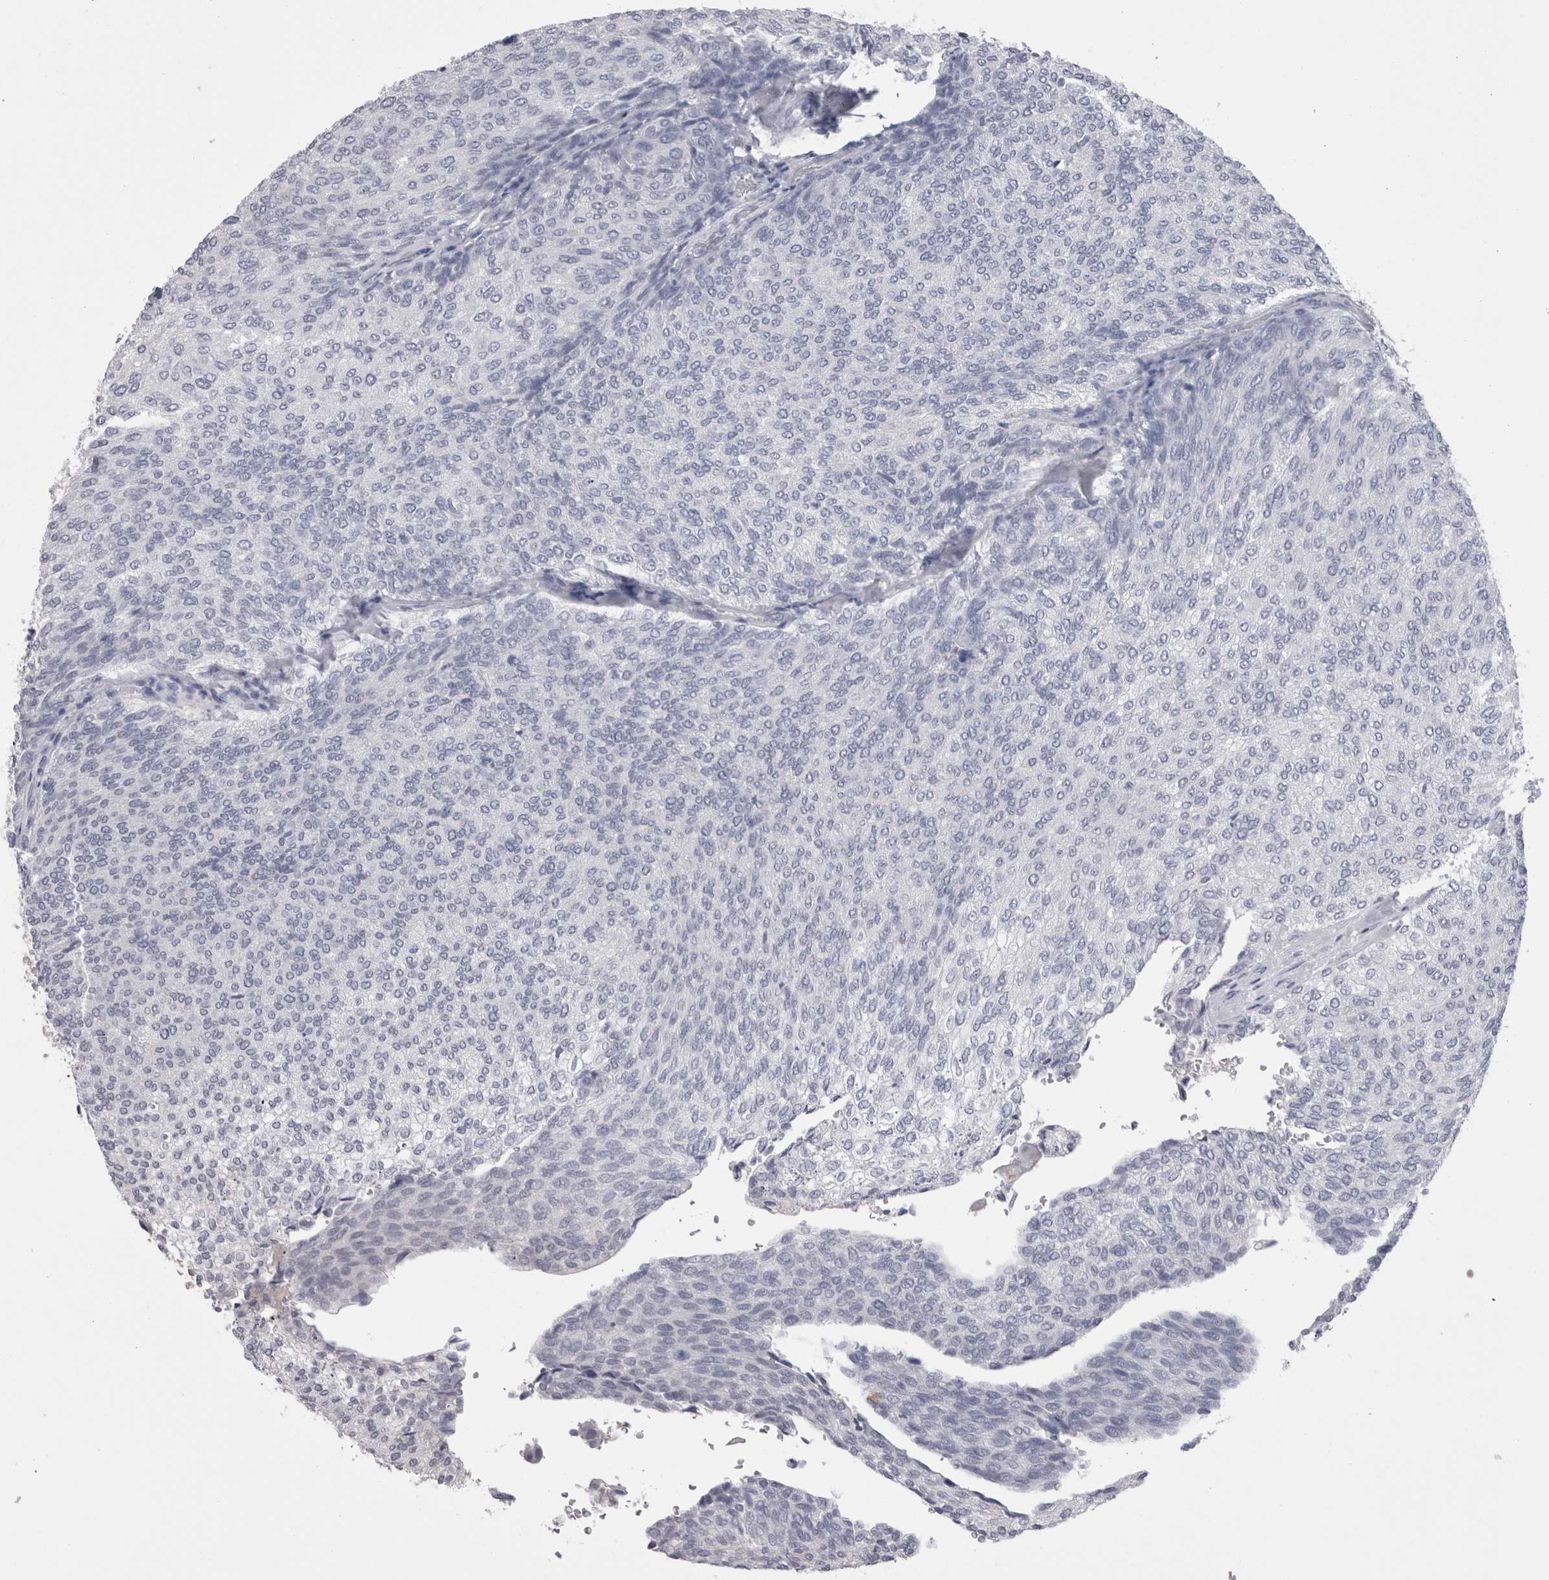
{"staining": {"intensity": "negative", "quantity": "none", "location": "none"}, "tissue": "urothelial cancer", "cell_type": "Tumor cells", "image_type": "cancer", "snomed": [{"axis": "morphology", "description": "Urothelial carcinoma, Low grade"}, {"axis": "topography", "description": "Urinary bladder"}], "caption": "Histopathology image shows no protein staining in tumor cells of low-grade urothelial carcinoma tissue.", "gene": "CDHR5", "patient": {"sex": "female", "age": 79}}